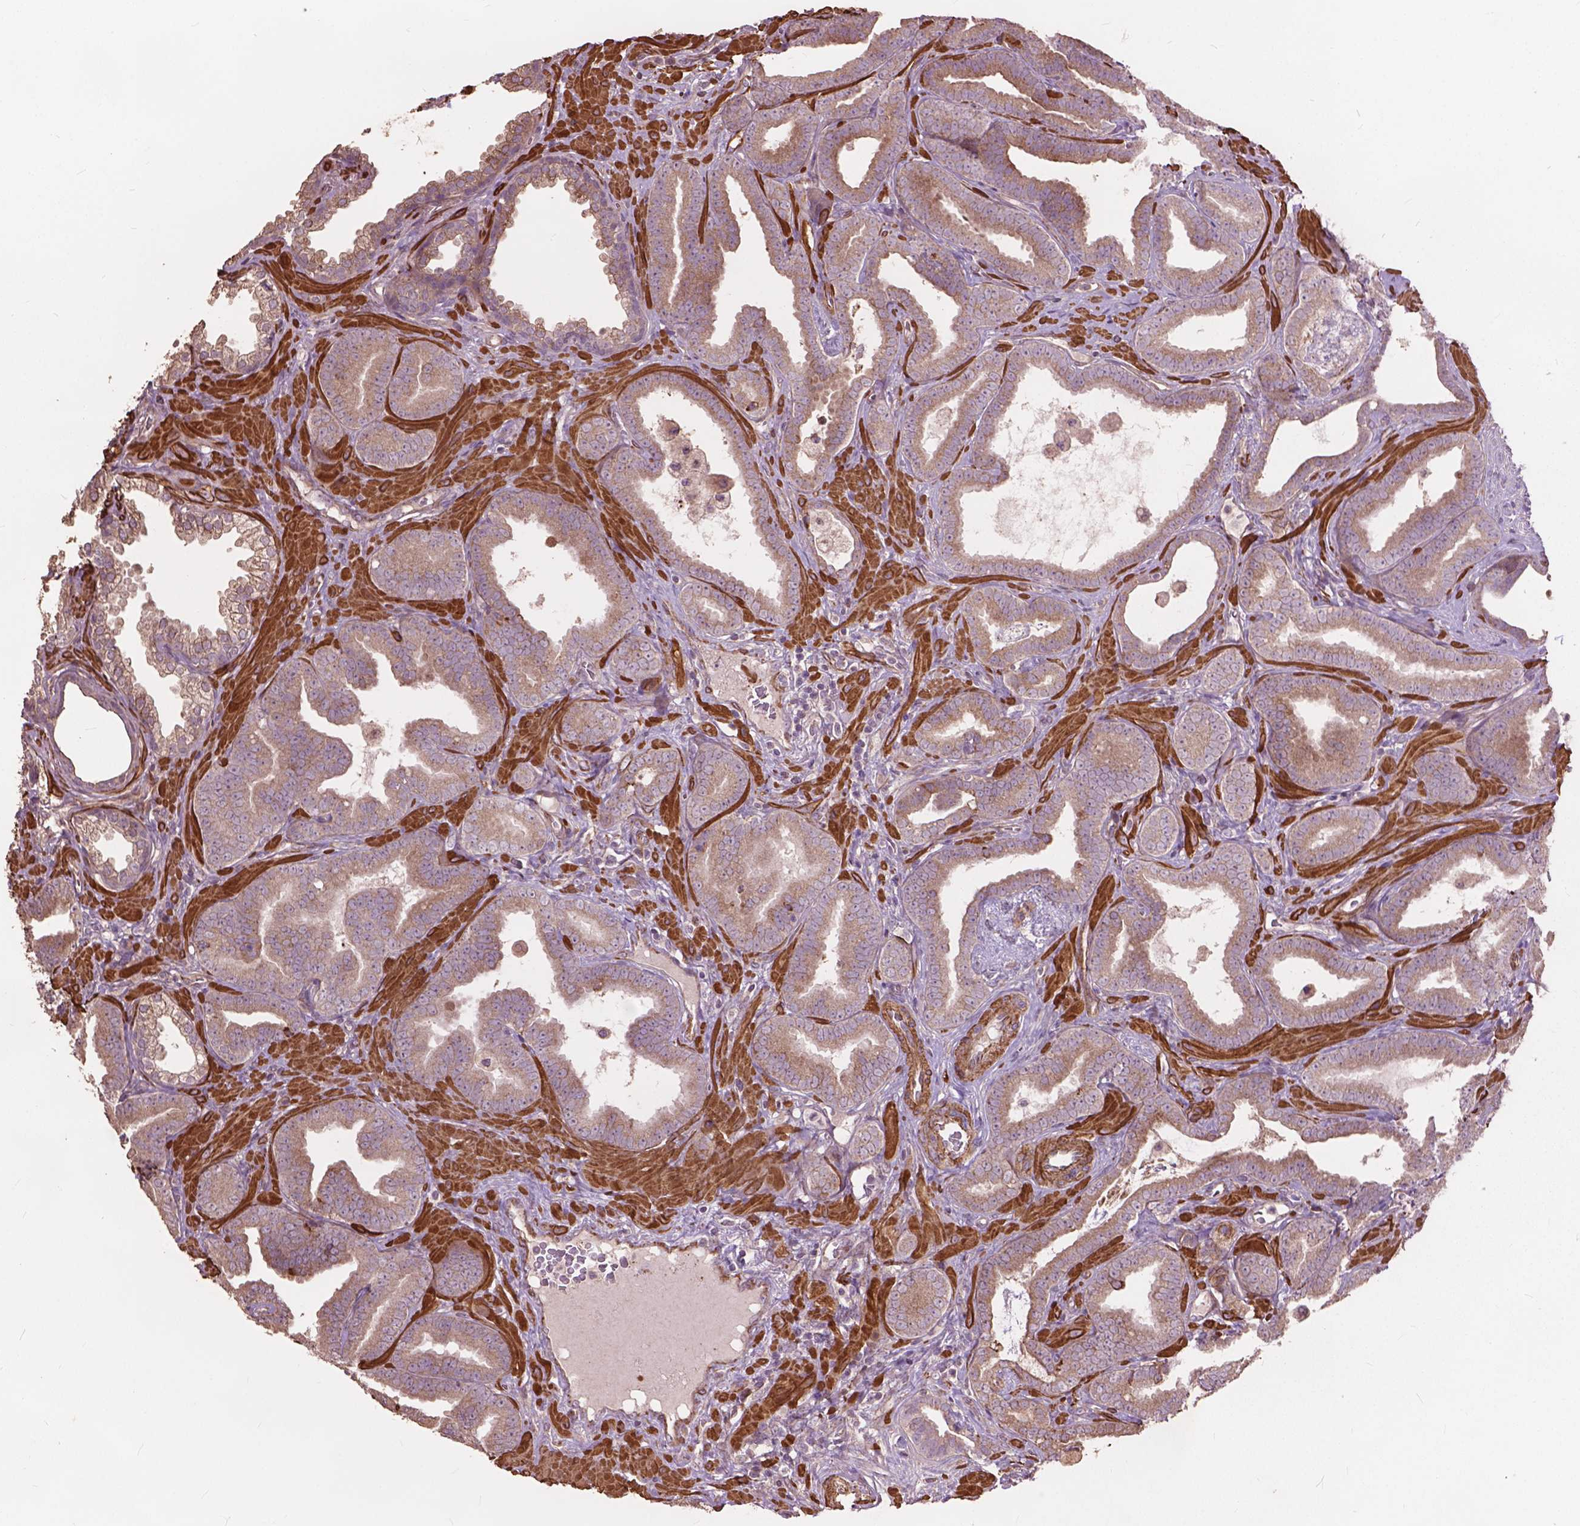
{"staining": {"intensity": "weak", "quantity": ">75%", "location": "cytoplasmic/membranous"}, "tissue": "prostate cancer", "cell_type": "Tumor cells", "image_type": "cancer", "snomed": [{"axis": "morphology", "description": "Adenocarcinoma, Low grade"}, {"axis": "topography", "description": "Prostate"}], "caption": "Weak cytoplasmic/membranous expression for a protein is appreciated in approximately >75% of tumor cells of prostate cancer (adenocarcinoma (low-grade)) using immunohistochemistry.", "gene": "FNIP1", "patient": {"sex": "male", "age": 63}}